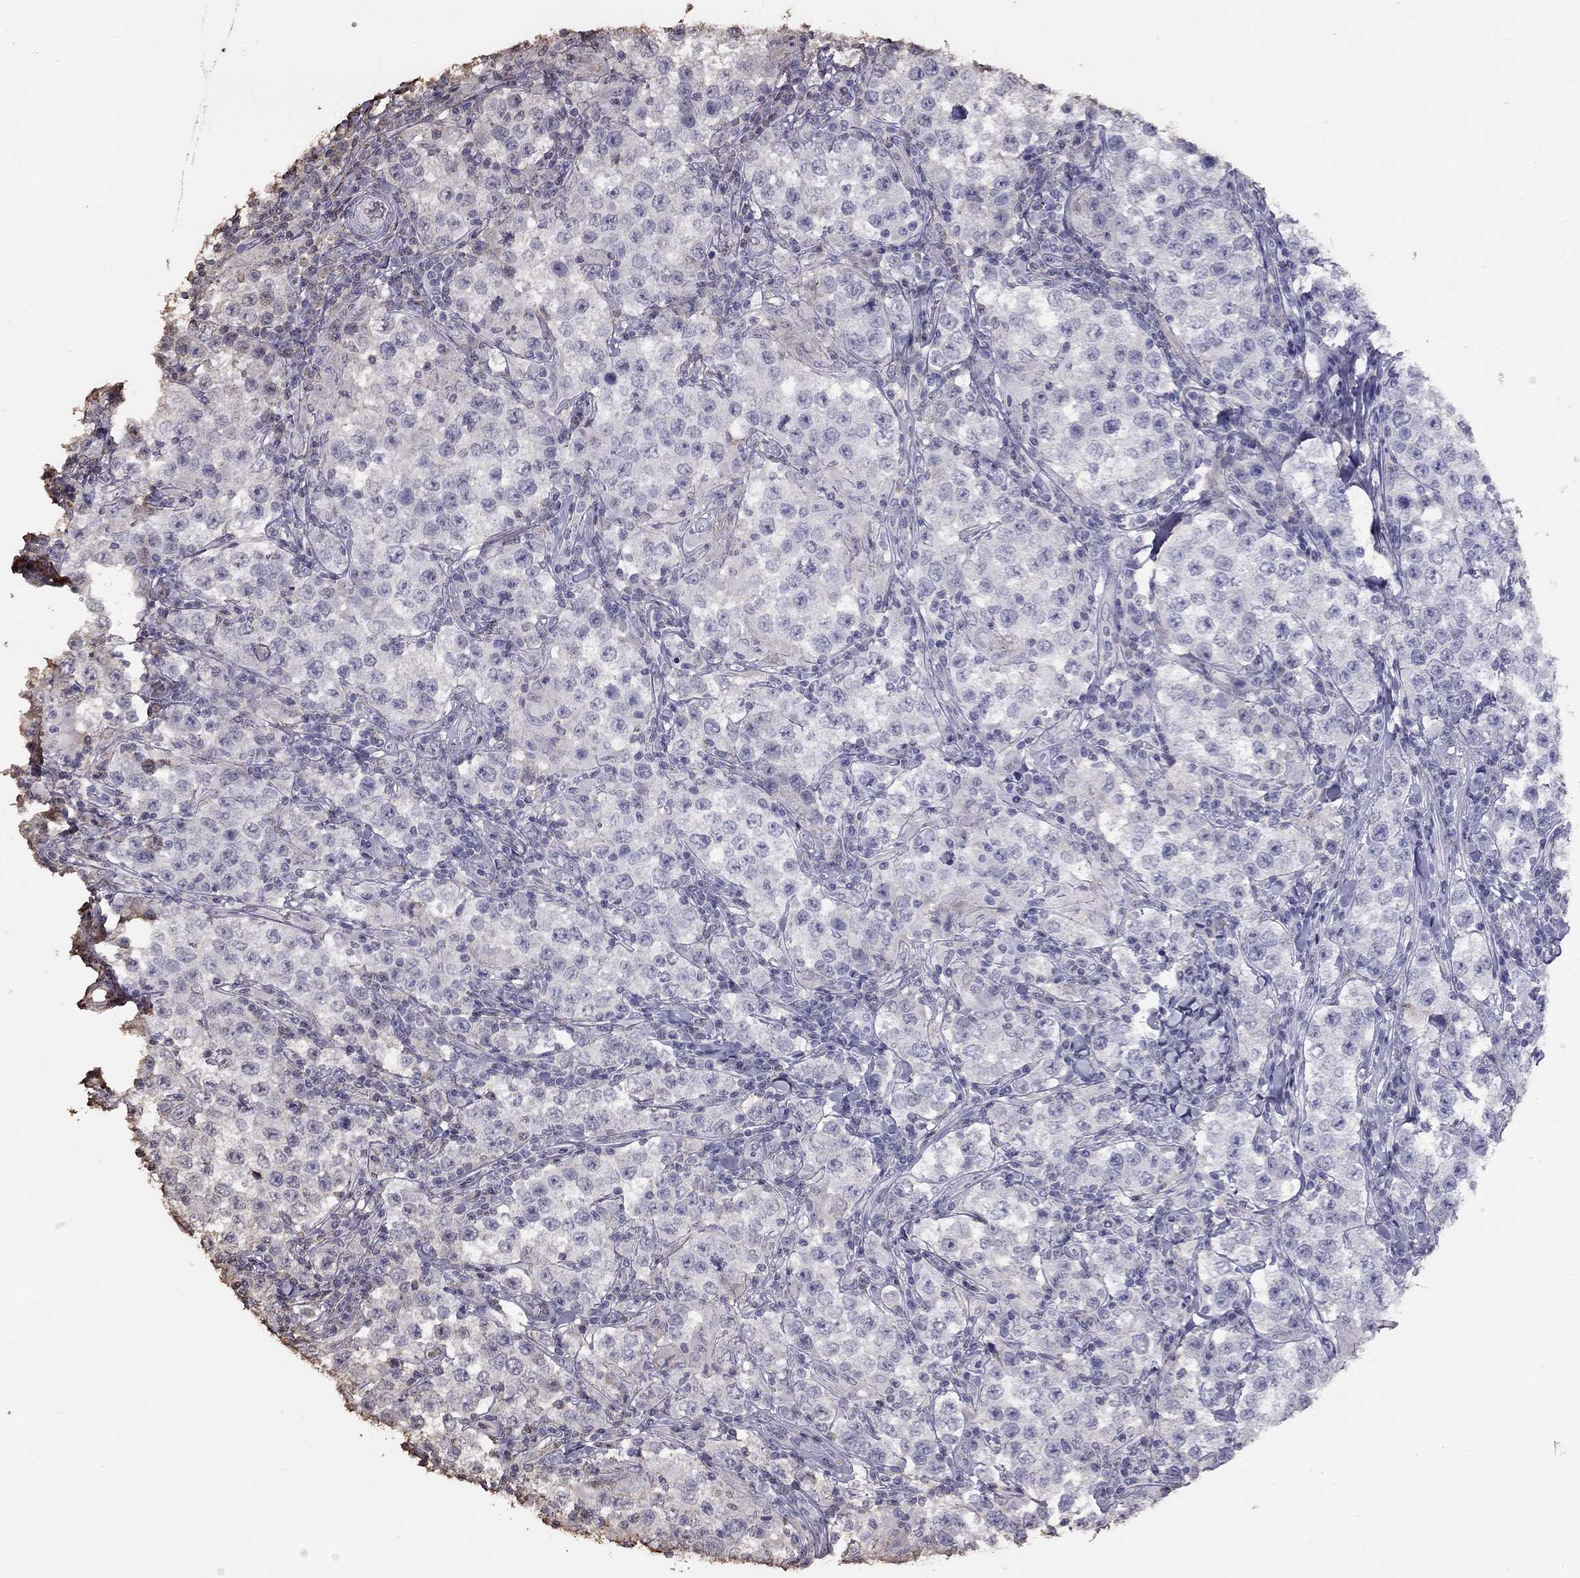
{"staining": {"intensity": "negative", "quantity": "none", "location": "none"}, "tissue": "testis cancer", "cell_type": "Tumor cells", "image_type": "cancer", "snomed": [{"axis": "morphology", "description": "Seminoma, NOS"}, {"axis": "morphology", "description": "Carcinoma, Embryonal, NOS"}, {"axis": "topography", "description": "Testis"}], "caption": "A high-resolution photomicrograph shows immunohistochemistry (IHC) staining of testis embryonal carcinoma, which reveals no significant staining in tumor cells.", "gene": "SUN3", "patient": {"sex": "male", "age": 41}}